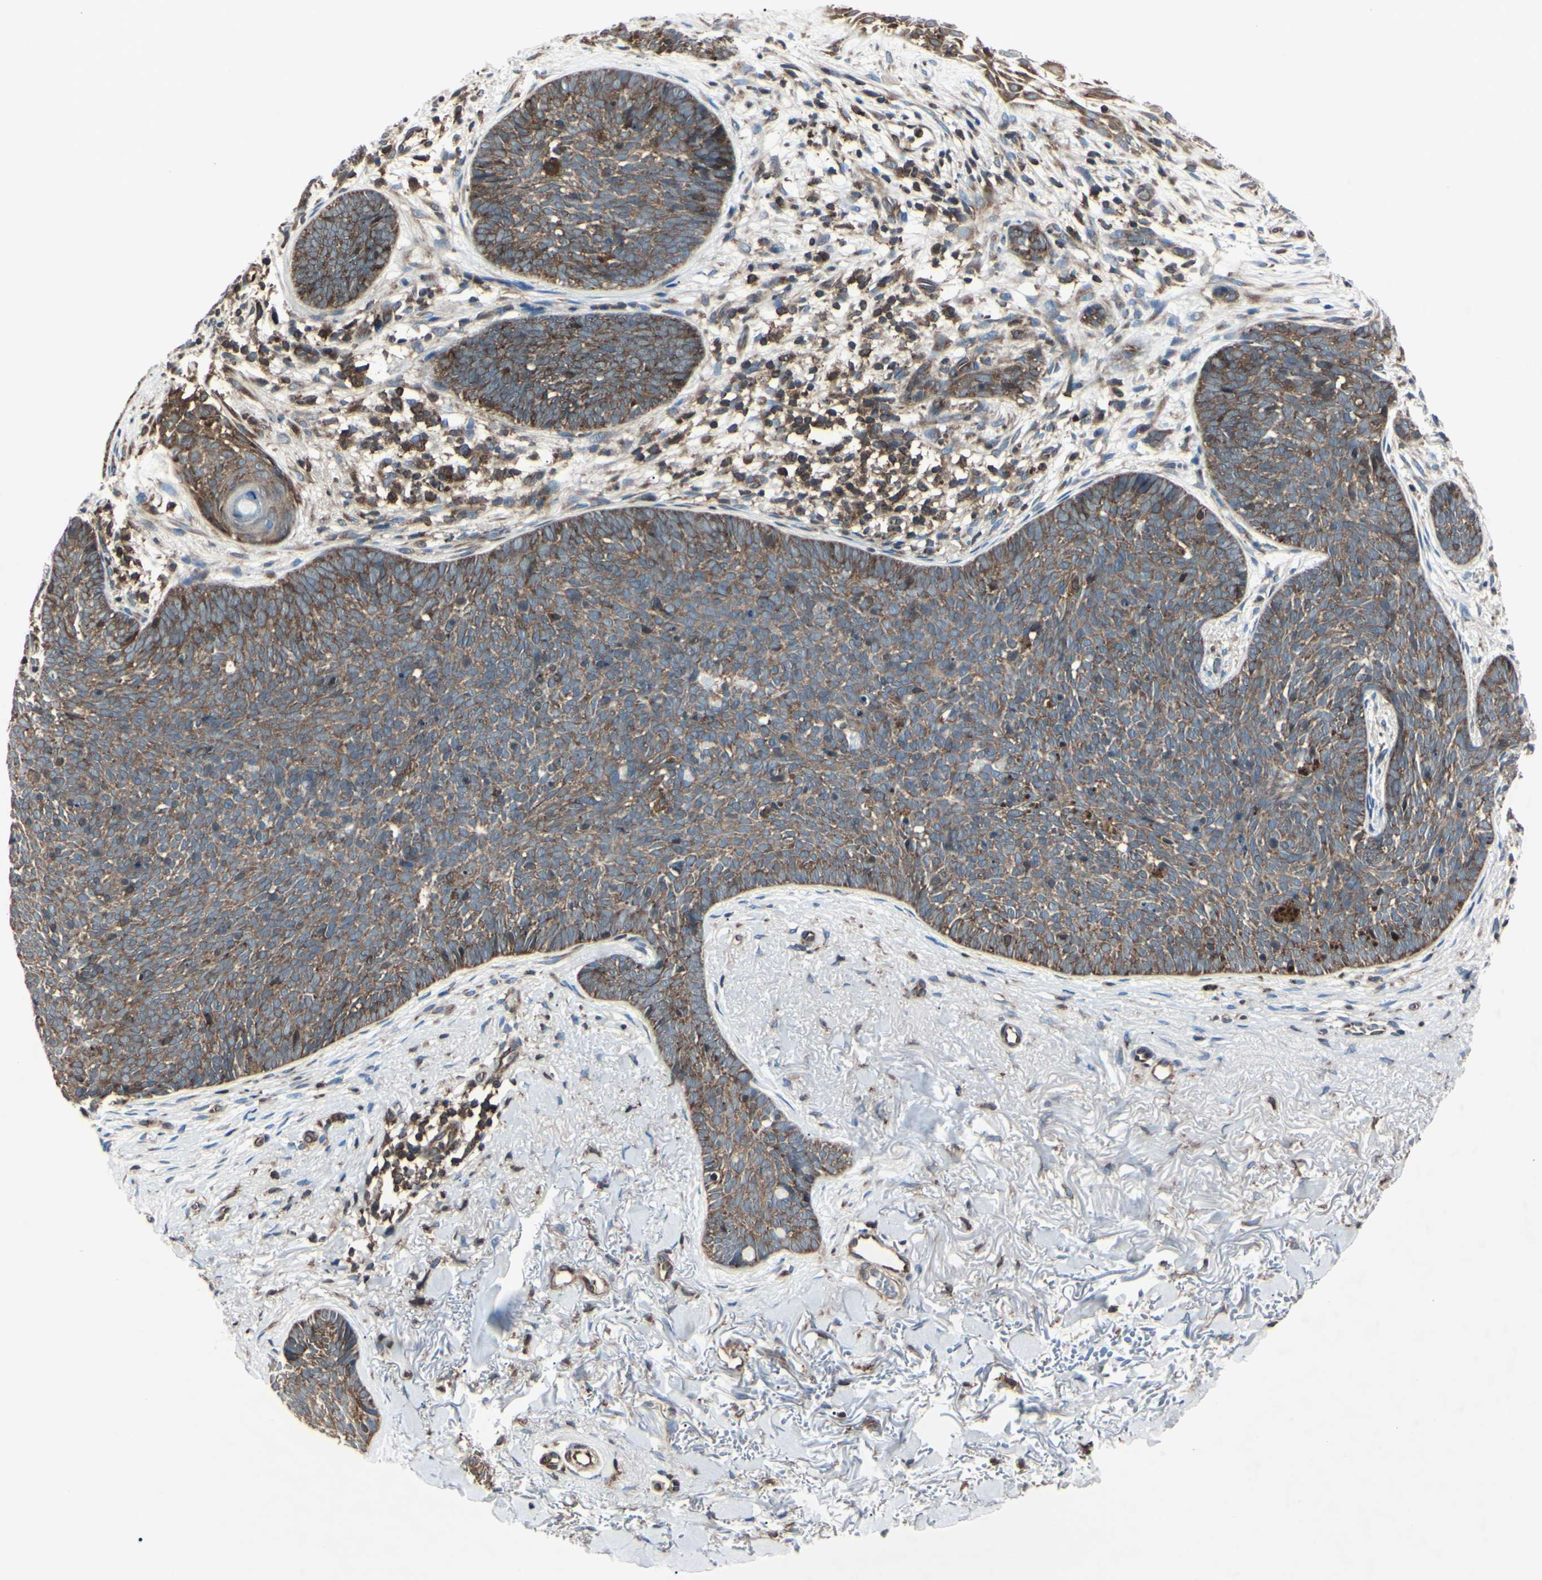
{"staining": {"intensity": "strong", "quantity": ">75%", "location": "cytoplasmic/membranous"}, "tissue": "skin cancer", "cell_type": "Tumor cells", "image_type": "cancer", "snomed": [{"axis": "morphology", "description": "Basal cell carcinoma"}, {"axis": "topography", "description": "Skin"}], "caption": "High-magnification brightfield microscopy of skin cancer (basal cell carcinoma) stained with DAB (brown) and counterstained with hematoxylin (blue). tumor cells exhibit strong cytoplasmic/membranous staining is seen in about>75% of cells. (Stains: DAB (3,3'-diaminobenzidine) in brown, nuclei in blue, Microscopy: brightfield microscopy at high magnification).", "gene": "MAPRE1", "patient": {"sex": "female", "age": 70}}